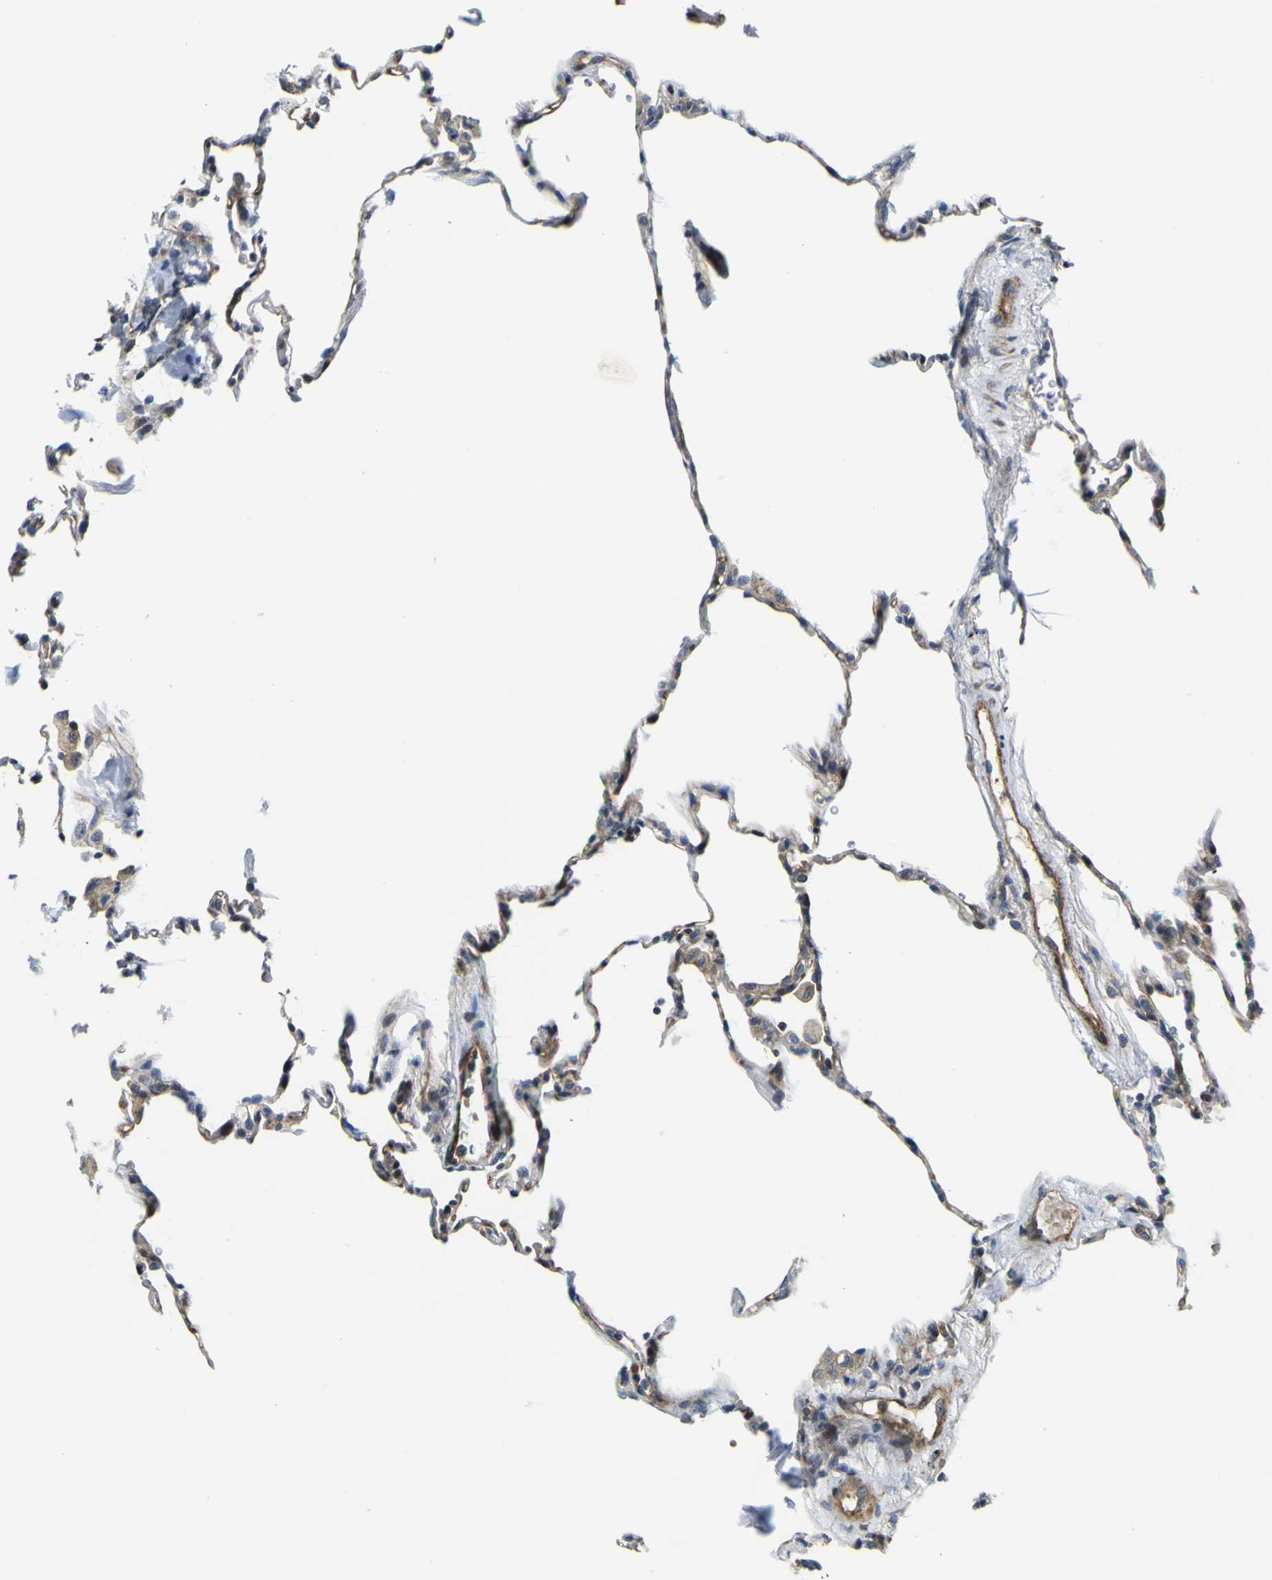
{"staining": {"intensity": "moderate", "quantity": ">75%", "location": "cytoplasmic/membranous"}, "tissue": "lung", "cell_type": "Alveolar cells", "image_type": "normal", "snomed": [{"axis": "morphology", "description": "Normal tissue, NOS"}, {"axis": "topography", "description": "Lung"}], "caption": "A brown stain highlights moderate cytoplasmic/membranous positivity of a protein in alveolar cells of benign lung. The protein is shown in brown color, while the nuclei are stained blue.", "gene": "KDM7A", "patient": {"sex": "male", "age": 59}}